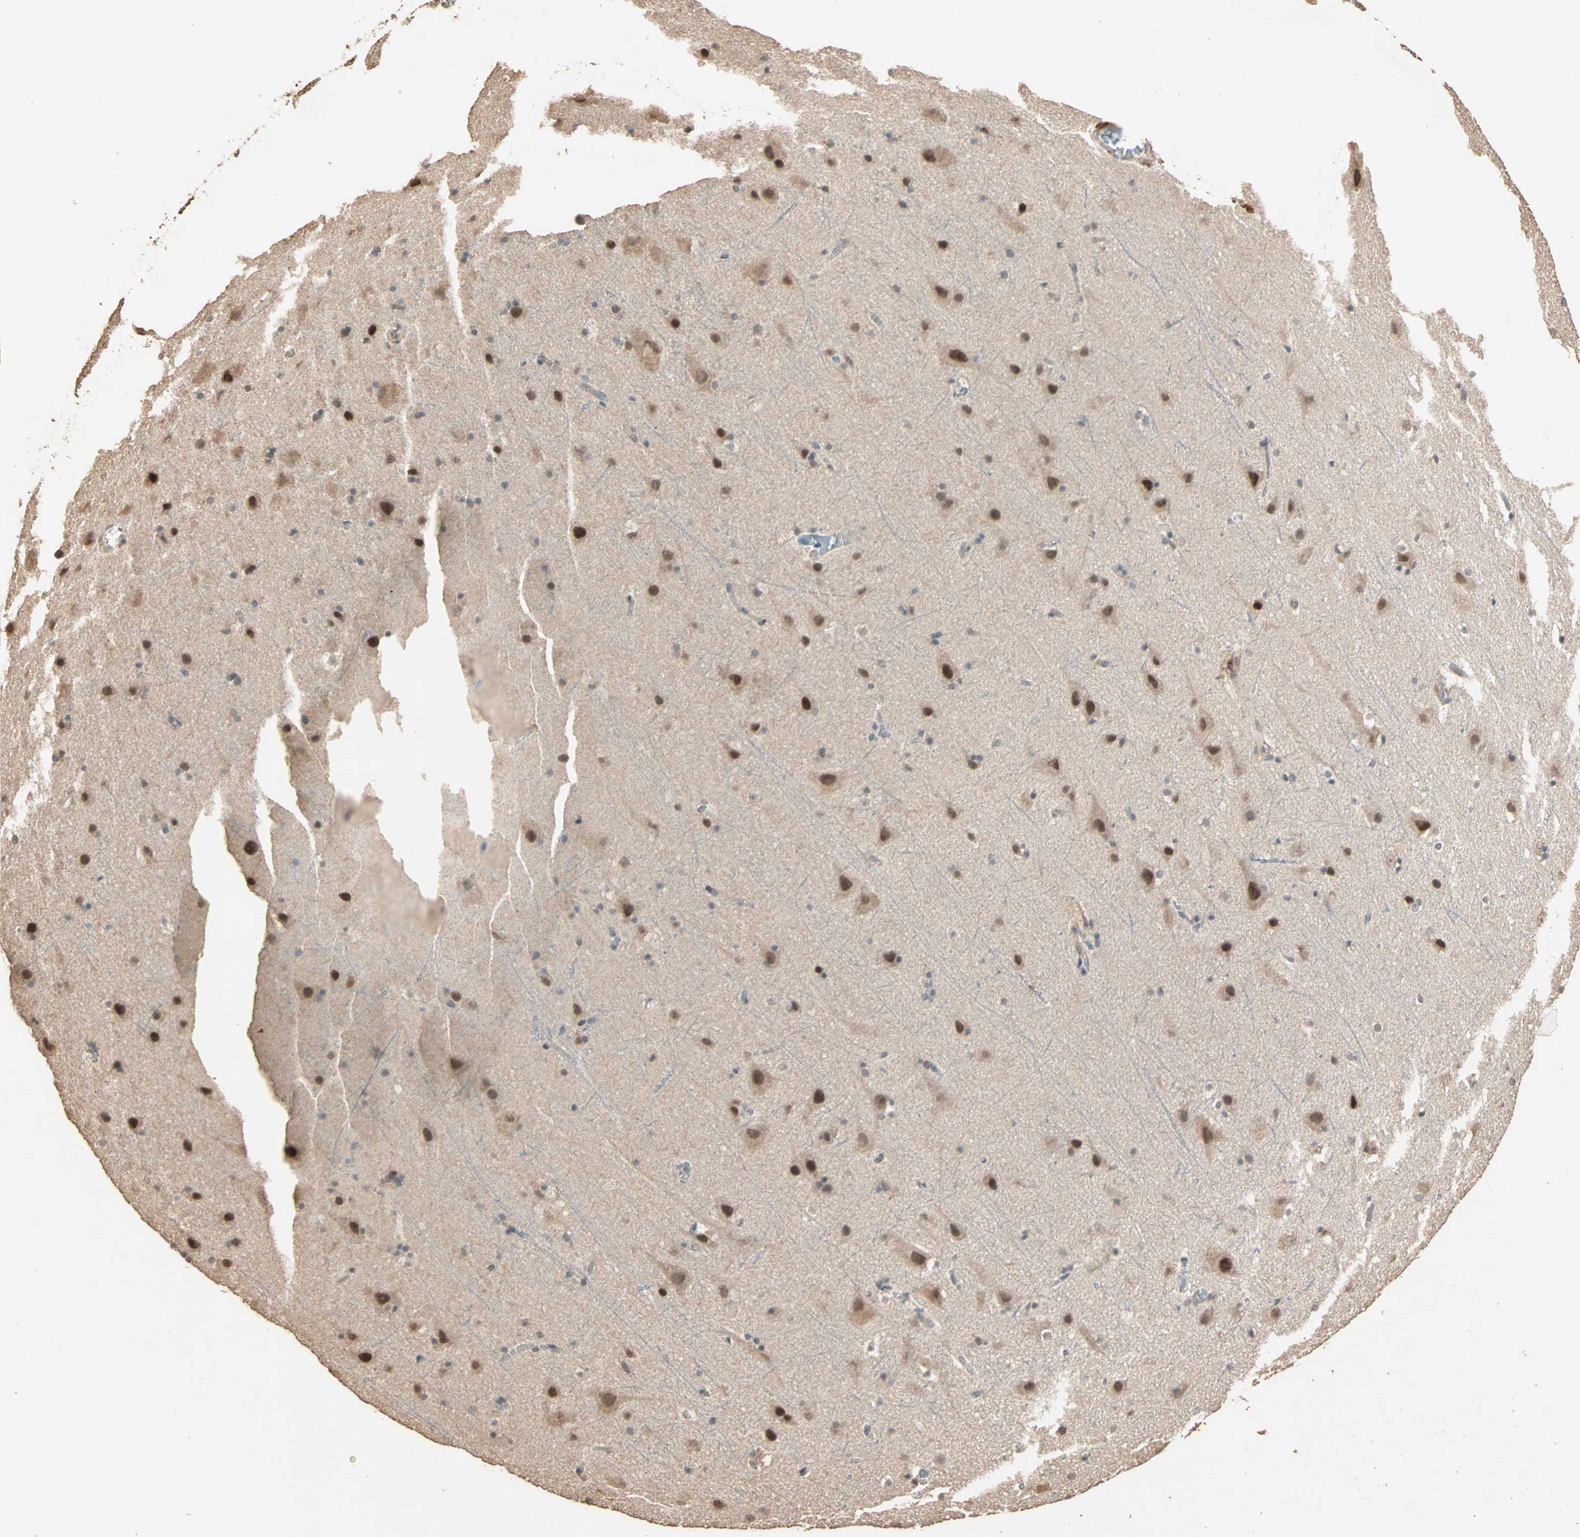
{"staining": {"intensity": "weak", "quantity": ">75%", "location": "cytoplasmic/membranous"}, "tissue": "cerebral cortex", "cell_type": "Endothelial cells", "image_type": "normal", "snomed": [{"axis": "morphology", "description": "Normal tissue, NOS"}, {"axis": "topography", "description": "Cerebral cortex"}], "caption": "This image demonstrates immunohistochemistry (IHC) staining of benign human cerebral cortex, with low weak cytoplasmic/membranous positivity in about >75% of endothelial cells.", "gene": "ZBTB33", "patient": {"sex": "male", "age": 45}}